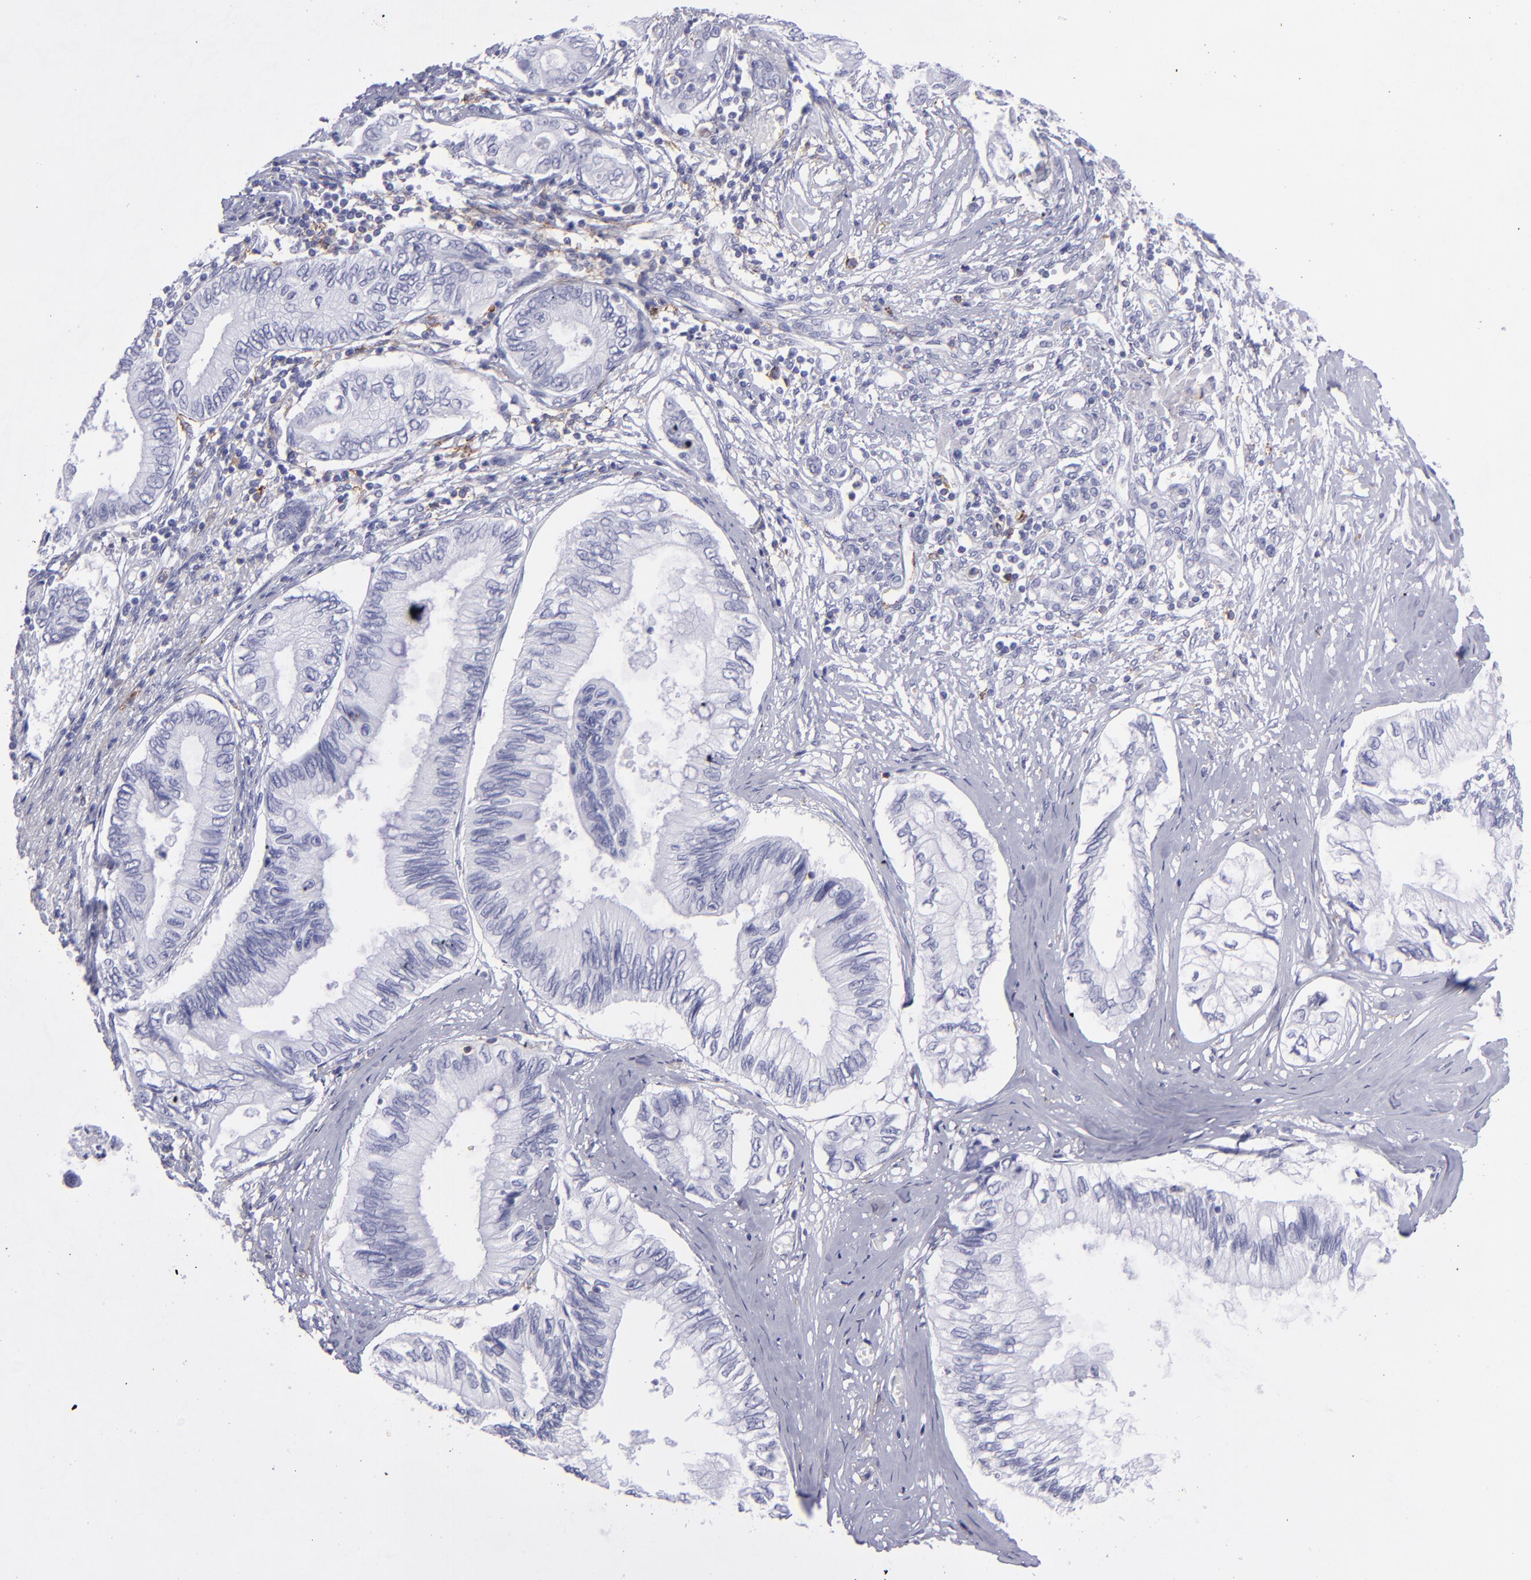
{"staining": {"intensity": "negative", "quantity": "none", "location": "none"}, "tissue": "pancreatic cancer", "cell_type": "Tumor cells", "image_type": "cancer", "snomed": [{"axis": "morphology", "description": "Adenocarcinoma, NOS"}, {"axis": "topography", "description": "Pancreas"}], "caption": "An image of human pancreatic cancer (adenocarcinoma) is negative for staining in tumor cells. Brightfield microscopy of IHC stained with DAB (brown) and hematoxylin (blue), captured at high magnification.", "gene": "SELPLG", "patient": {"sex": "female", "age": 66}}